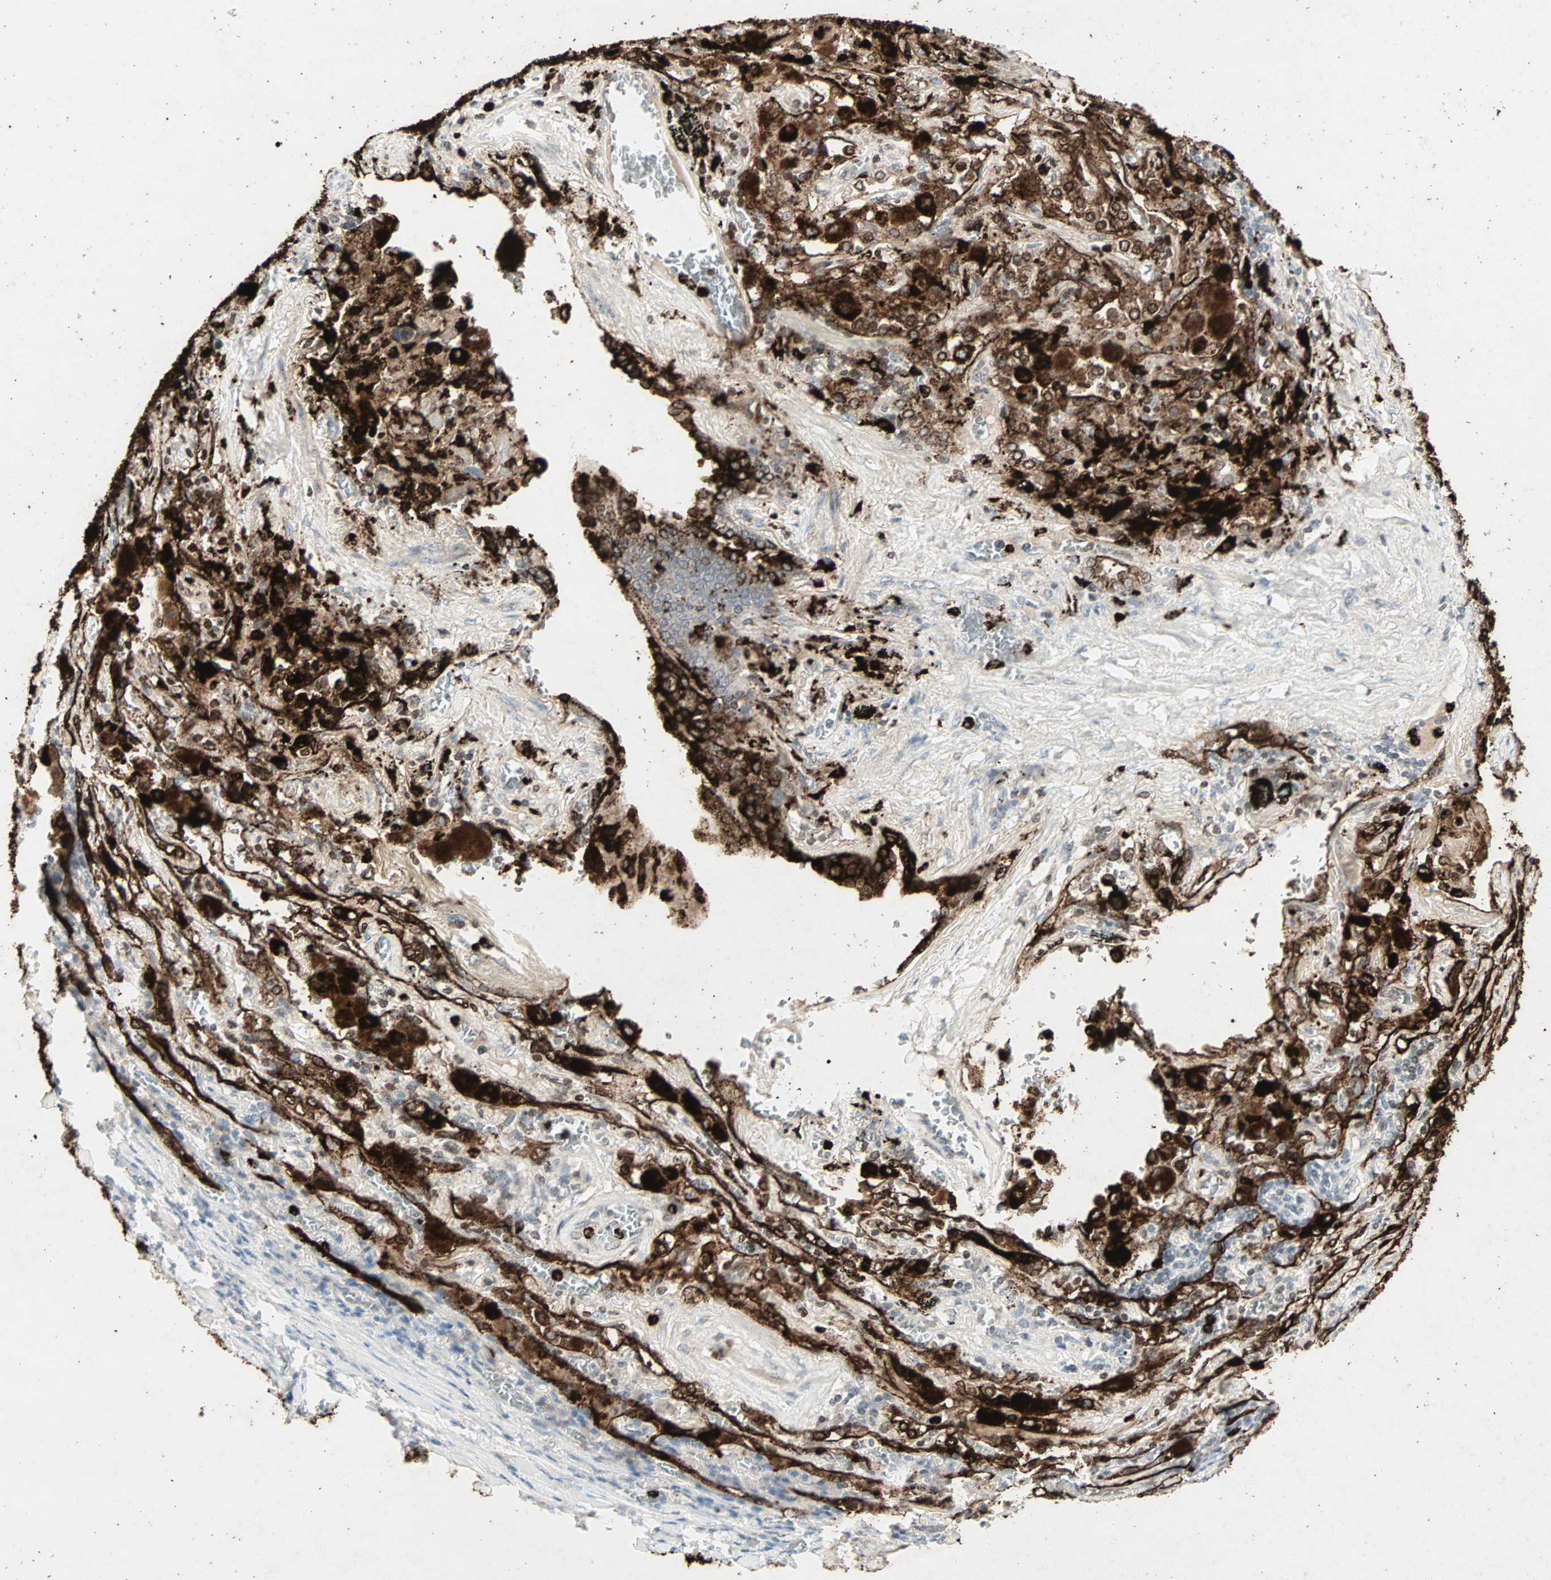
{"staining": {"intensity": "strong", "quantity": ">75%", "location": "cytoplasmic/membranous,nuclear"}, "tissue": "lung cancer", "cell_type": "Tumor cells", "image_type": "cancer", "snomed": [{"axis": "morphology", "description": "Squamous cell carcinoma, NOS"}, {"axis": "topography", "description": "Lung"}], "caption": "A brown stain highlights strong cytoplasmic/membranous and nuclear expression of a protein in human lung cancer tumor cells.", "gene": "CEACAM6", "patient": {"sex": "male", "age": 57}}